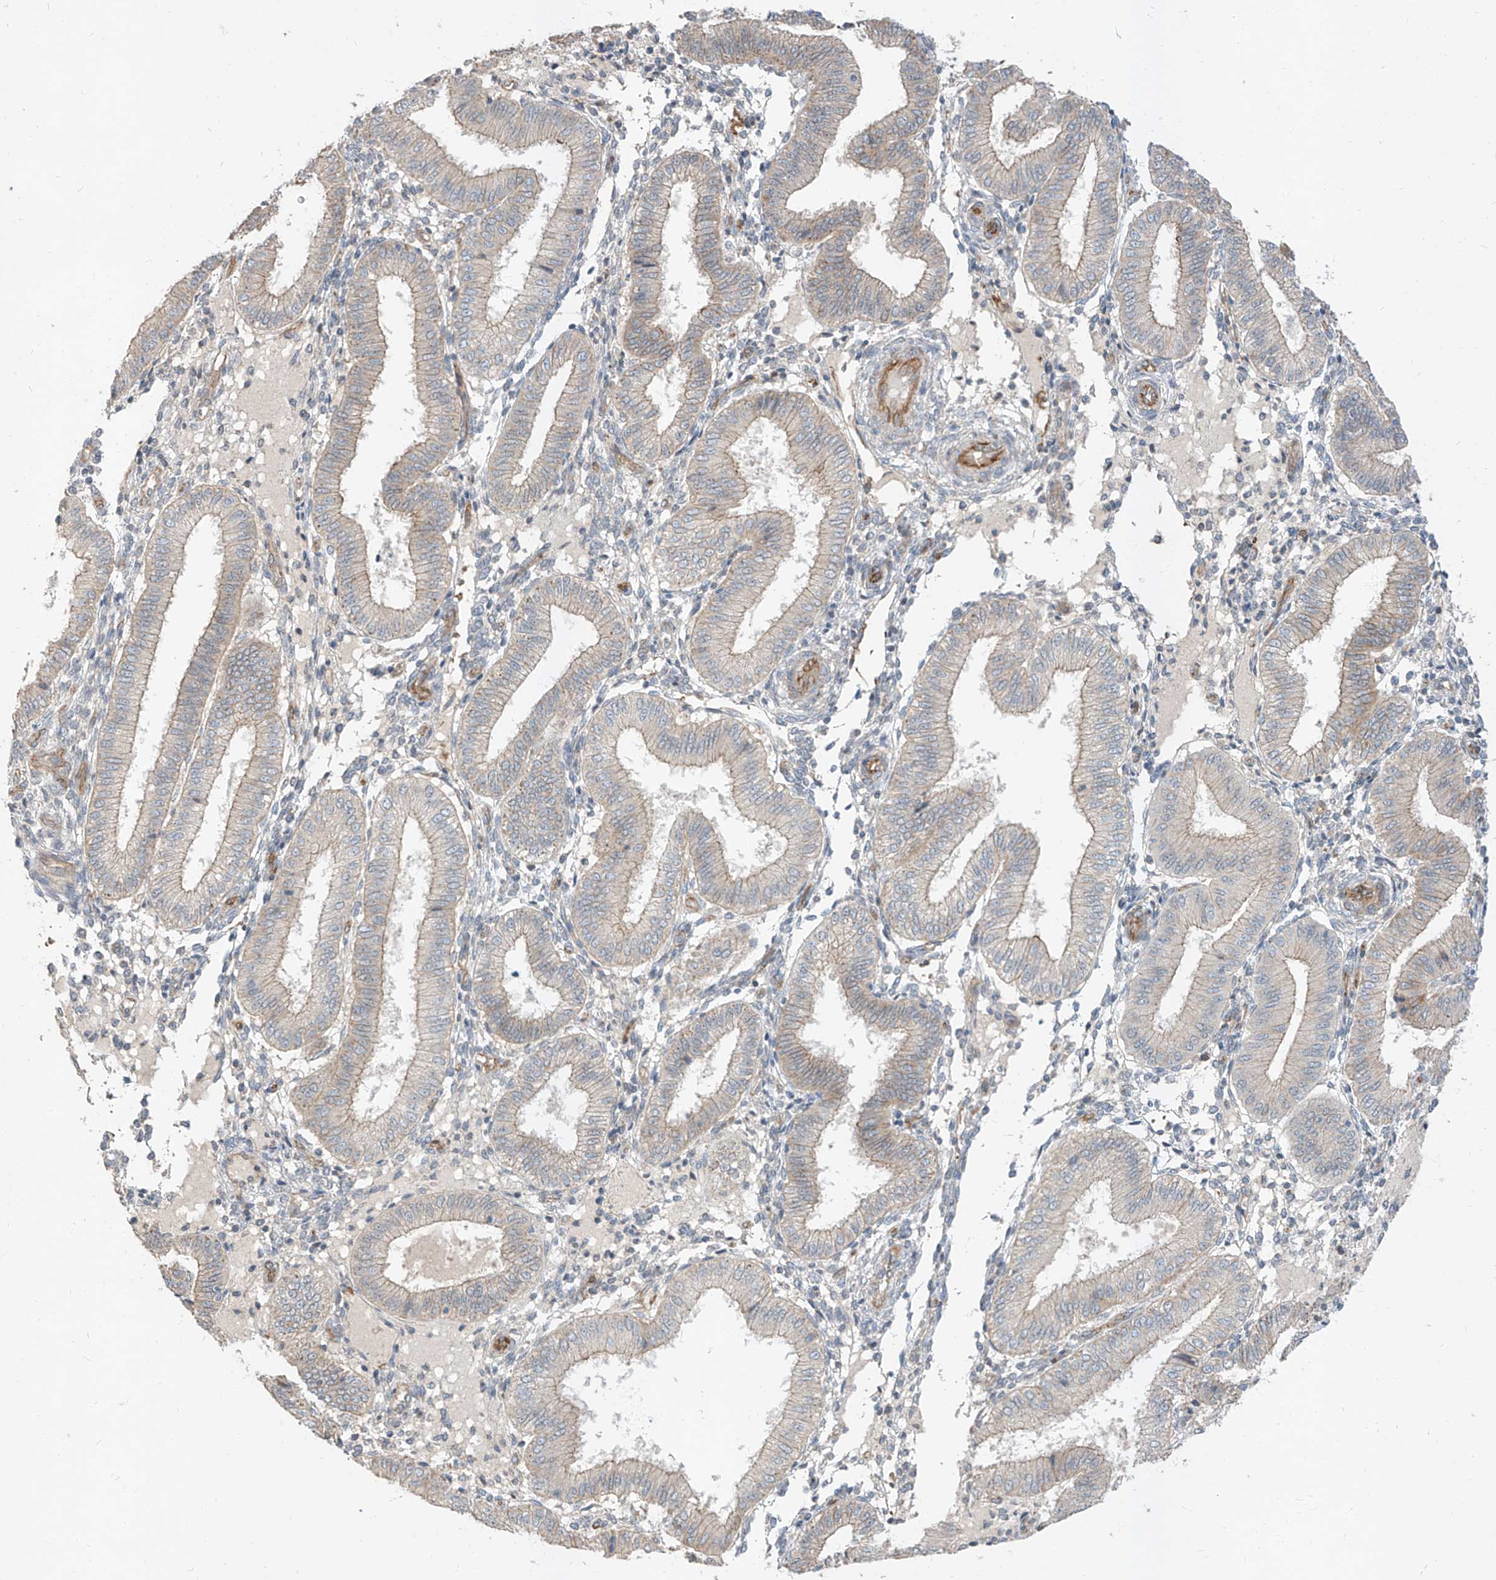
{"staining": {"intensity": "negative", "quantity": "none", "location": "none"}, "tissue": "endometrium", "cell_type": "Cells in endometrial stroma", "image_type": "normal", "snomed": [{"axis": "morphology", "description": "Normal tissue, NOS"}, {"axis": "topography", "description": "Endometrium"}], "caption": "Image shows no significant protein staining in cells in endometrial stroma of unremarkable endometrium. (Brightfield microscopy of DAB immunohistochemistry (IHC) at high magnification).", "gene": "EPHX4", "patient": {"sex": "female", "age": 39}}